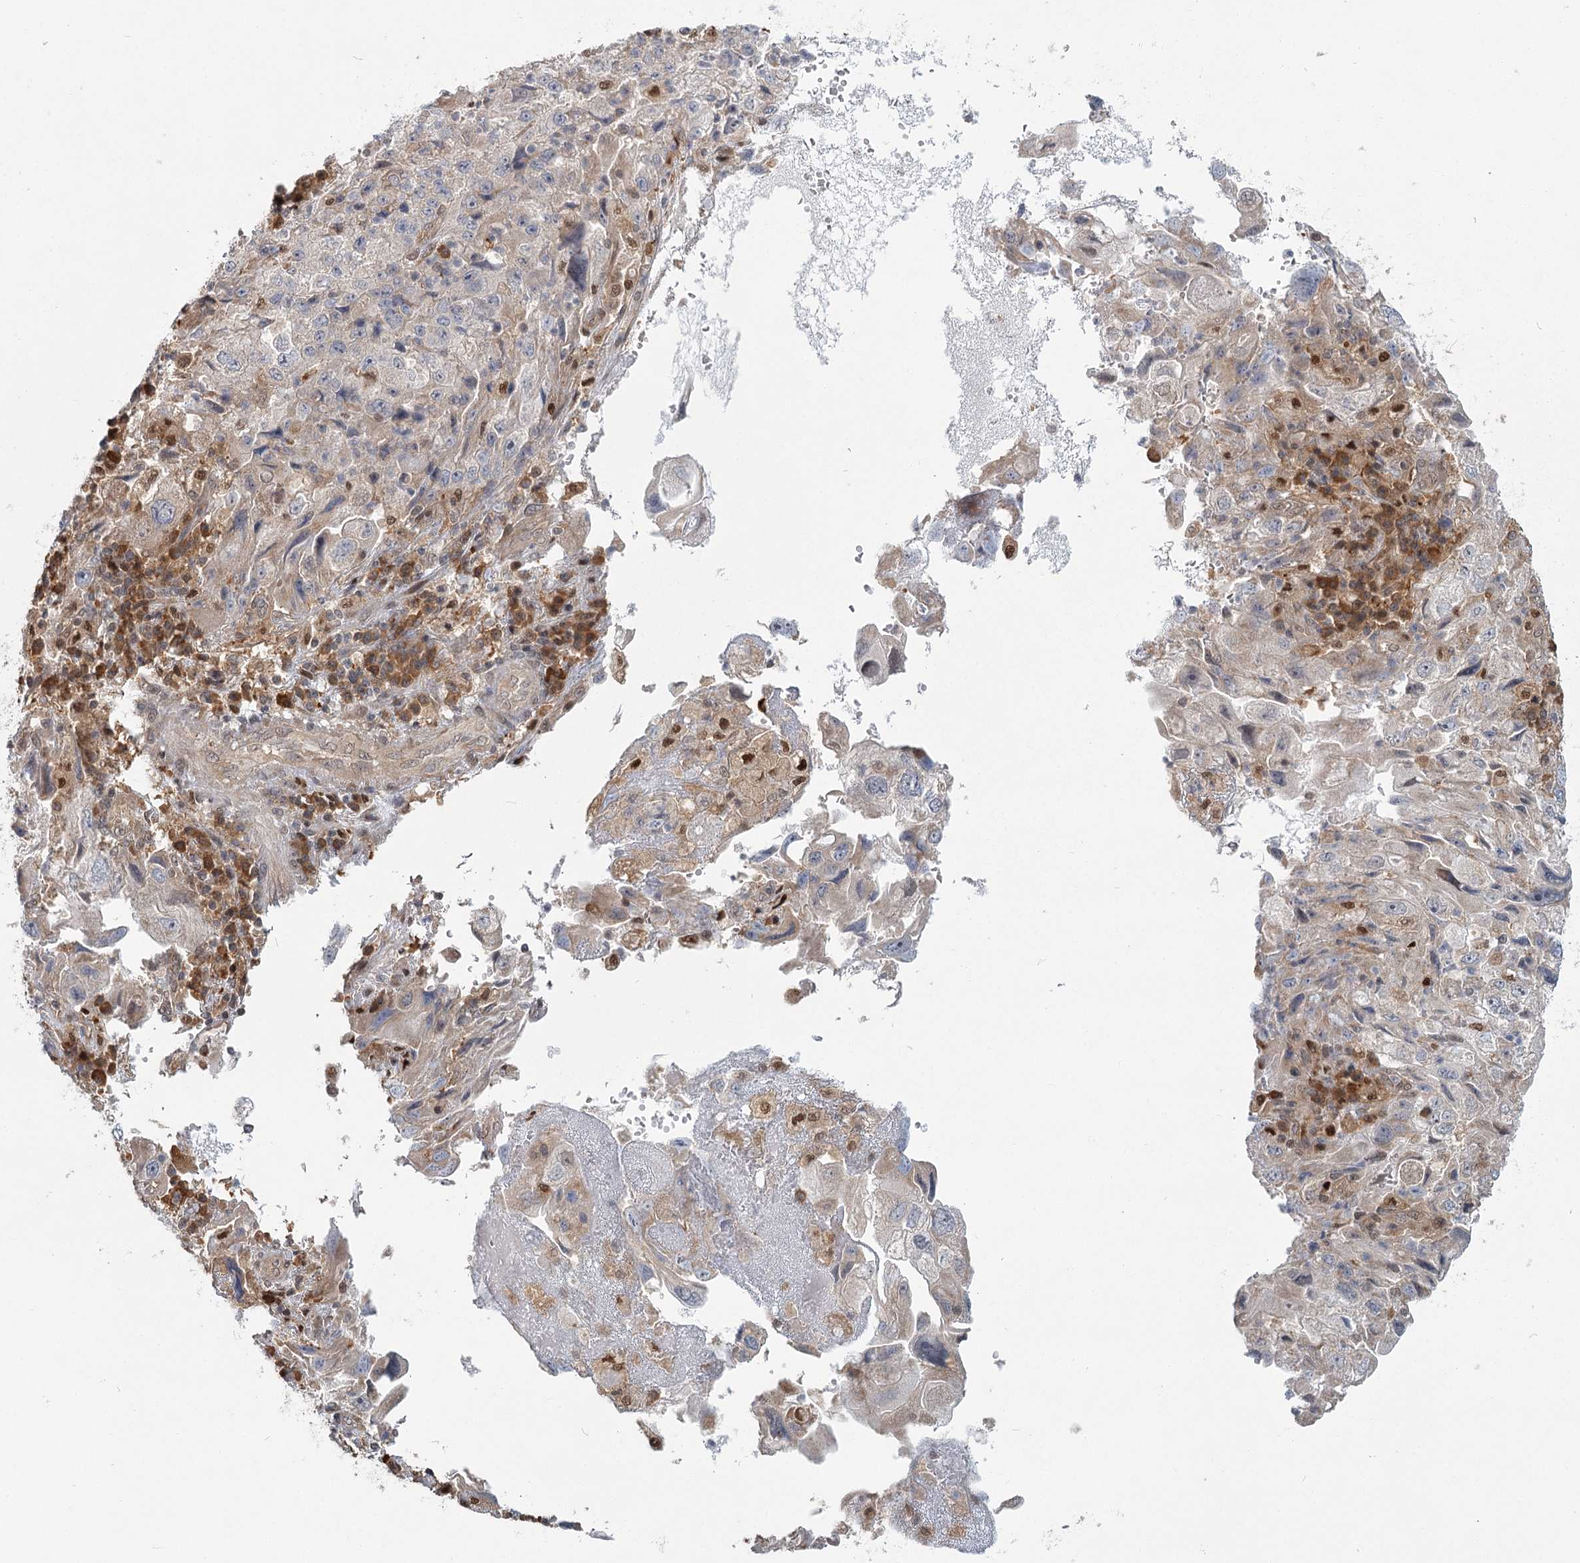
{"staining": {"intensity": "negative", "quantity": "none", "location": "none"}, "tissue": "endometrial cancer", "cell_type": "Tumor cells", "image_type": "cancer", "snomed": [{"axis": "morphology", "description": "Adenocarcinoma, NOS"}, {"axis": "topography", "description": "Endometrium"}], "caption": "Tumor cells show no significant protein expression in endometrial cancer (adenocarcinoma). The staining was performed using DAB to visualize the protein expression in brown, while the nuclei were stained in blue with hematoxylin (Magnification: 20x).", "gene": "THNSL1", "patient": {"sex": "female", "age": 49}}